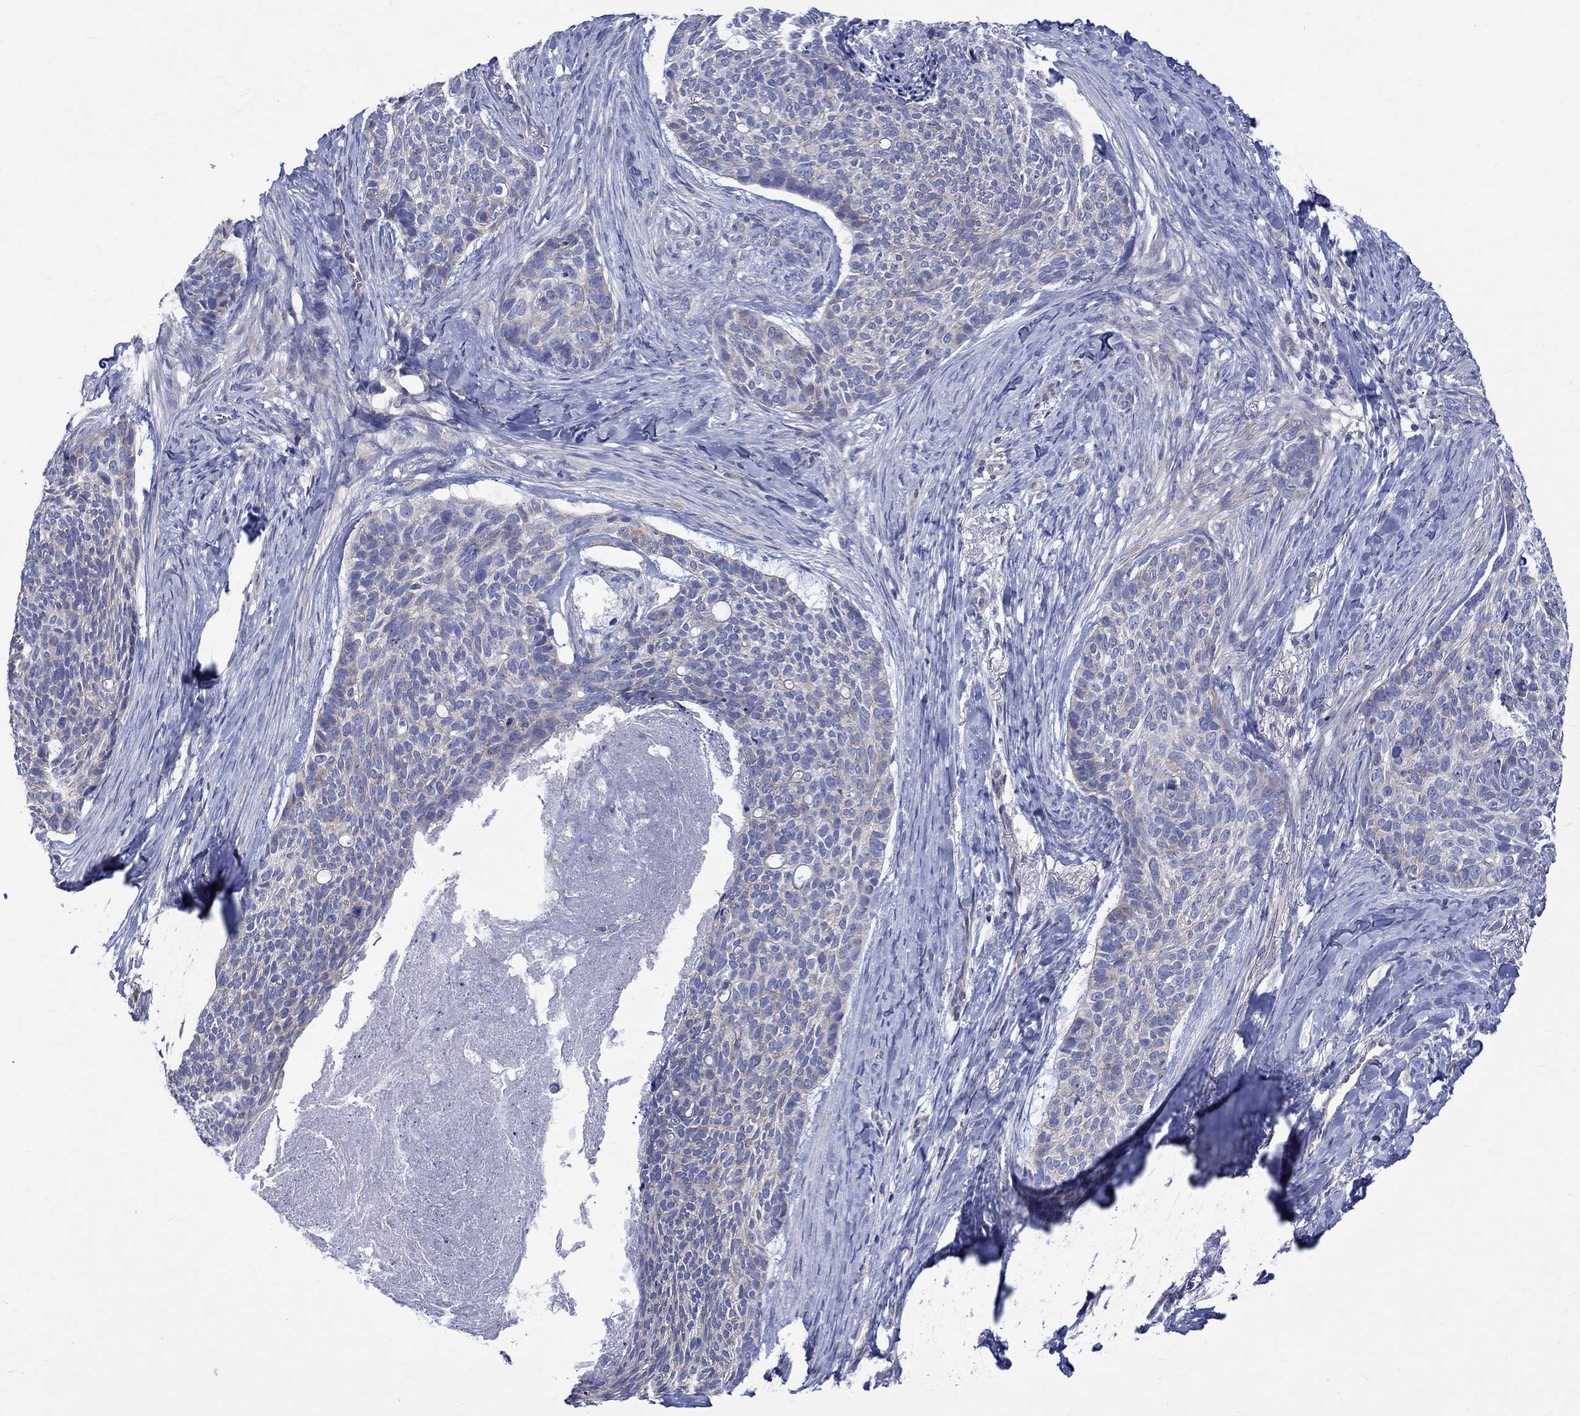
{"staining": {"intensity": "negative", "quantity": "none", "location": "none"}, "tissue": "skin cancer", "cell_type": "Tumor cells", "image_type": "cancer", "snomed": [{"axis": "morphology", "description": "Basal cell carcinoma"}, {"axis": "topography", "description": "Skin"}], "caption": "High power microscopy micrograph of an immunohistochemistry histopathology image of skin cancer, revealing no significant staining in tumor cells.", "gene": "SH2D7", "patient": {"sex": "female", "age": 69}}